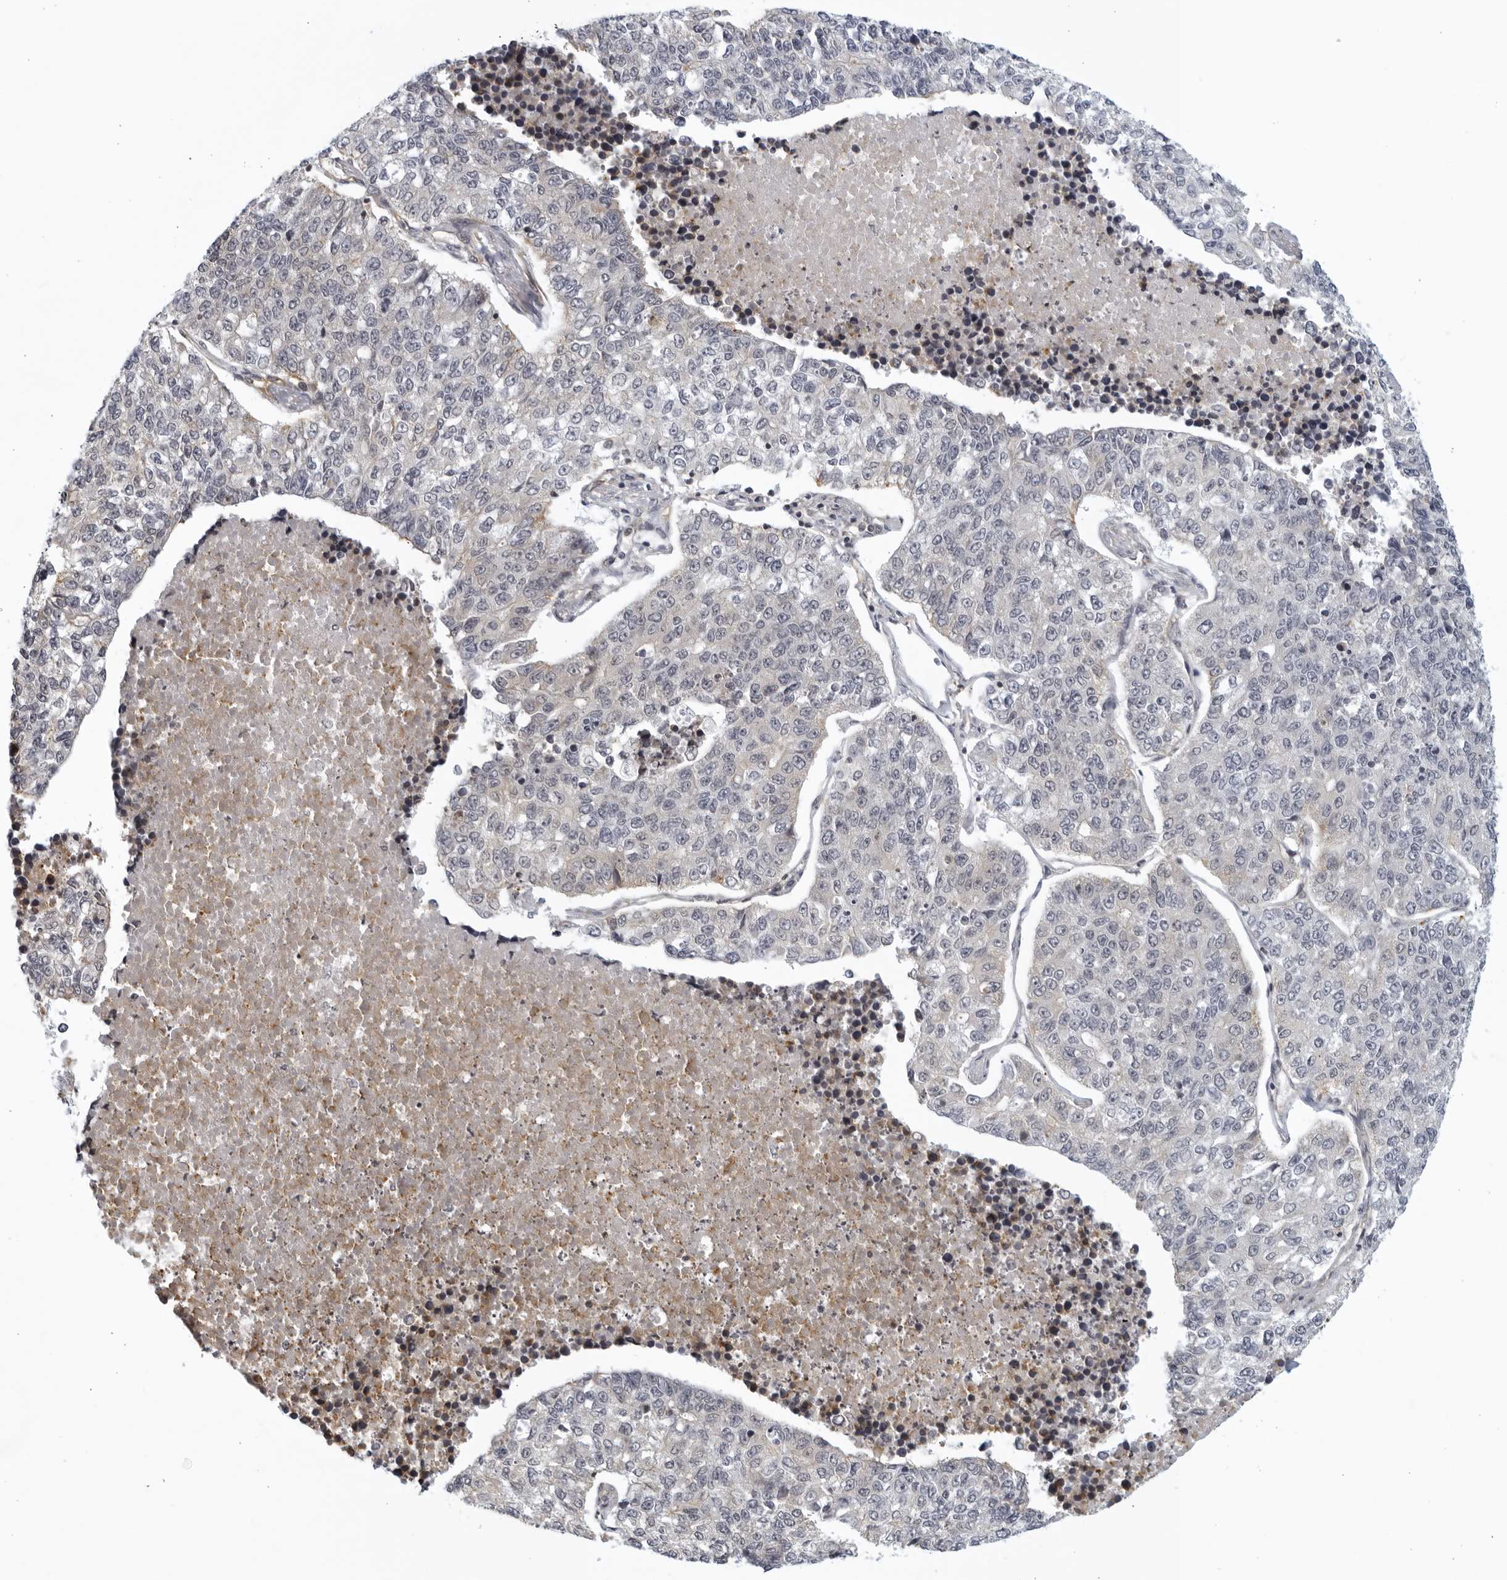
{"staining": {"intensity": "negative", "quantity": "none", "location": "none"}, "tissue": "lung cancer", "cell_type": "Tumor cells", "image_type": "cancer", "snomed": [{"axis": "morphology", "description": "Adenocarcinoma, NOS"}, {"axis": "topography", "description": "Lung"}], "caption": "Tumor cells are negative for protein expression in human lung cancer (adenocarcinoma).", "gene": "SERTAD4", "patient": {"sex": "male", "age": 49}}